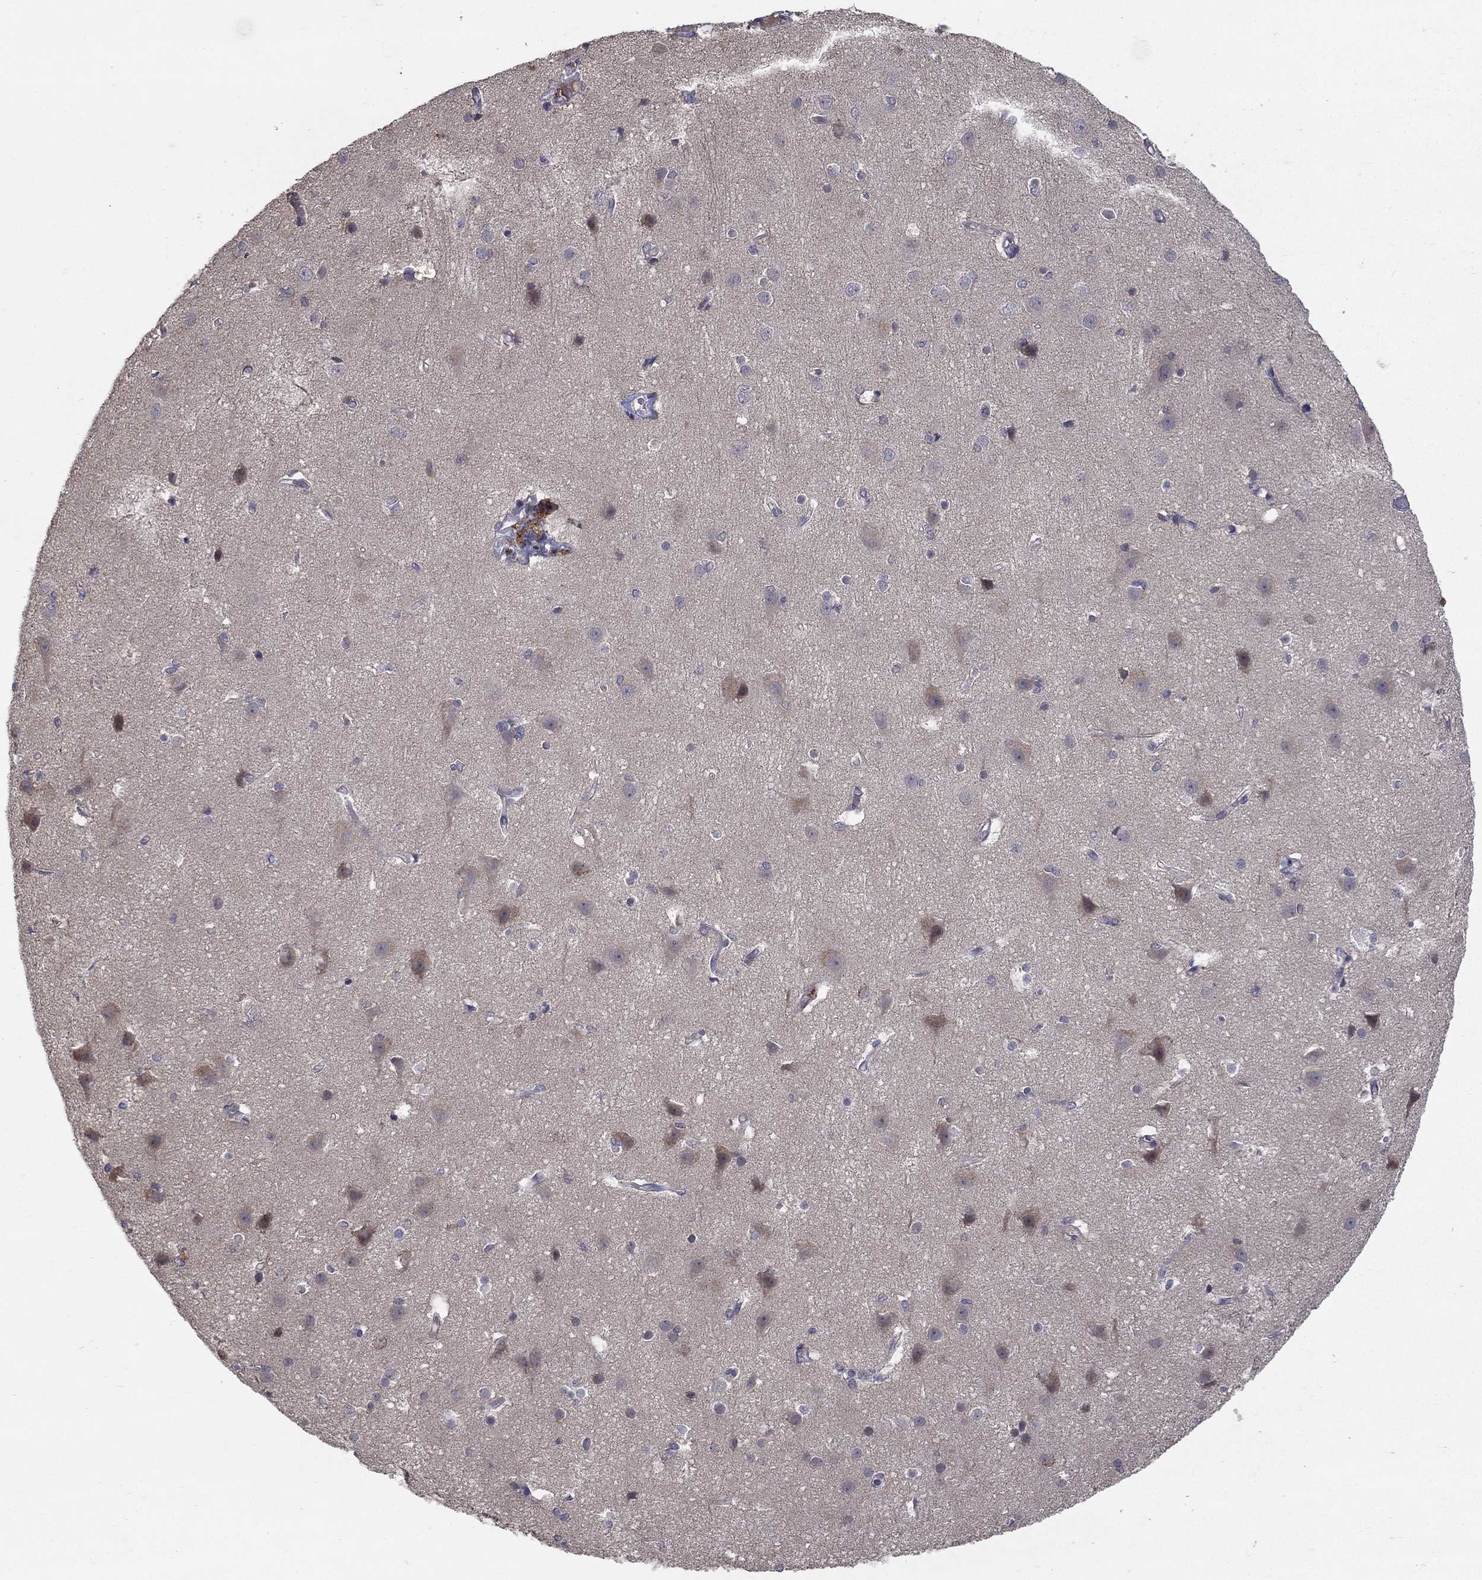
{"staining": {"intensity": "negative", "quantity": "none", "location": "none"}, "tissue": "cerebral cortex", "cell_type": "Endothelial cells", "image_type": "normal", "snomed": [{"axis": "morphology", "description": "Normal tissue, NOS"}, {"axis": "topography", "description": "Cerebral cortex"}], "caption": "A histopathology image of cerebral cortex stained for a protein displays no brown staining in endothelial cells. (DAB (3,3'-diaminobenzidine) IHC, high magnification).", "gene": "FAM3B", "patient": {"sex": "male", "age": 37}}